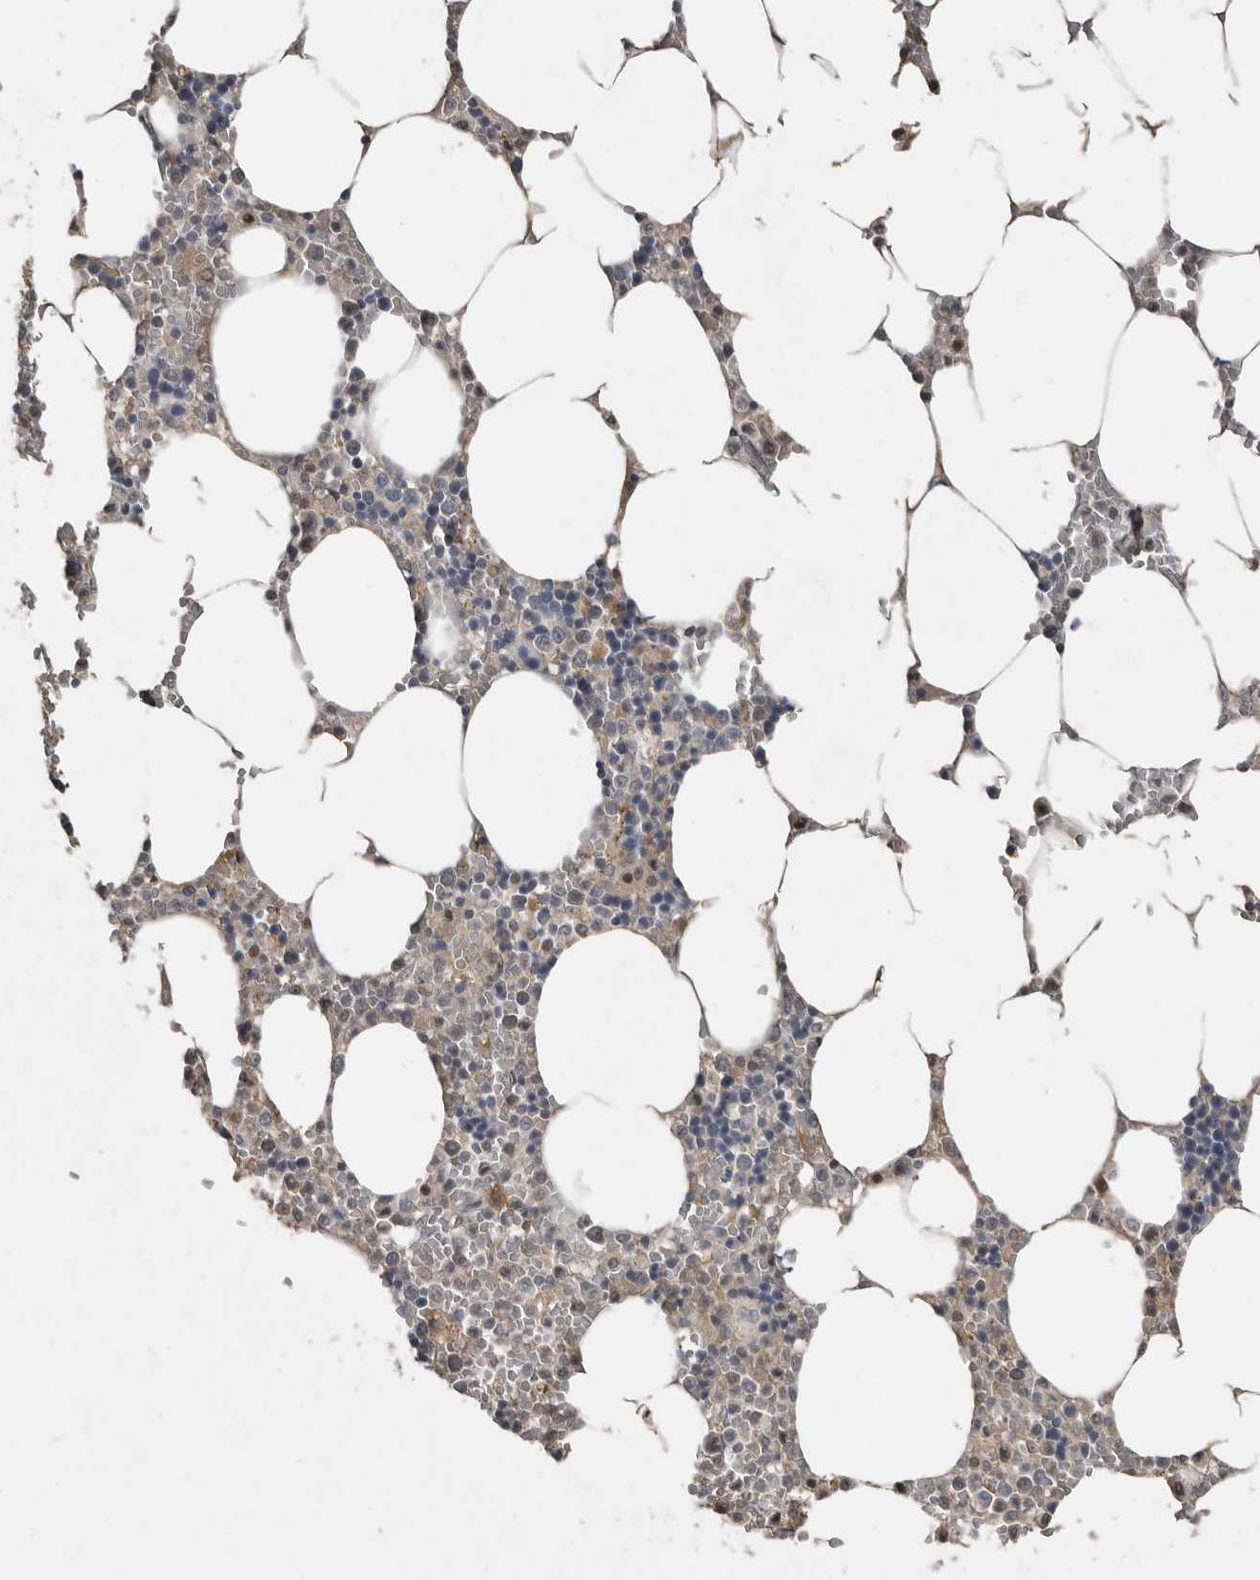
{"staining": {"intensity": "negative", "quantity": "none", "location": "none"}, "tissue": "bone marrow", "cell_type": "Hematopoietic cells", "image_type": "normal", "snomed": [{"axis": "morphology", "description": "Normal tissue, NOS"}, {"axis": "topography", "description": "Bone marrow"}], "caption": "Bone marrow stained for a protein using immunohistochemistry (IHC) shows no positivity hematopoietic cells.", "gene": "RBKS", "patient": {"sex": "male", "age": 70}}